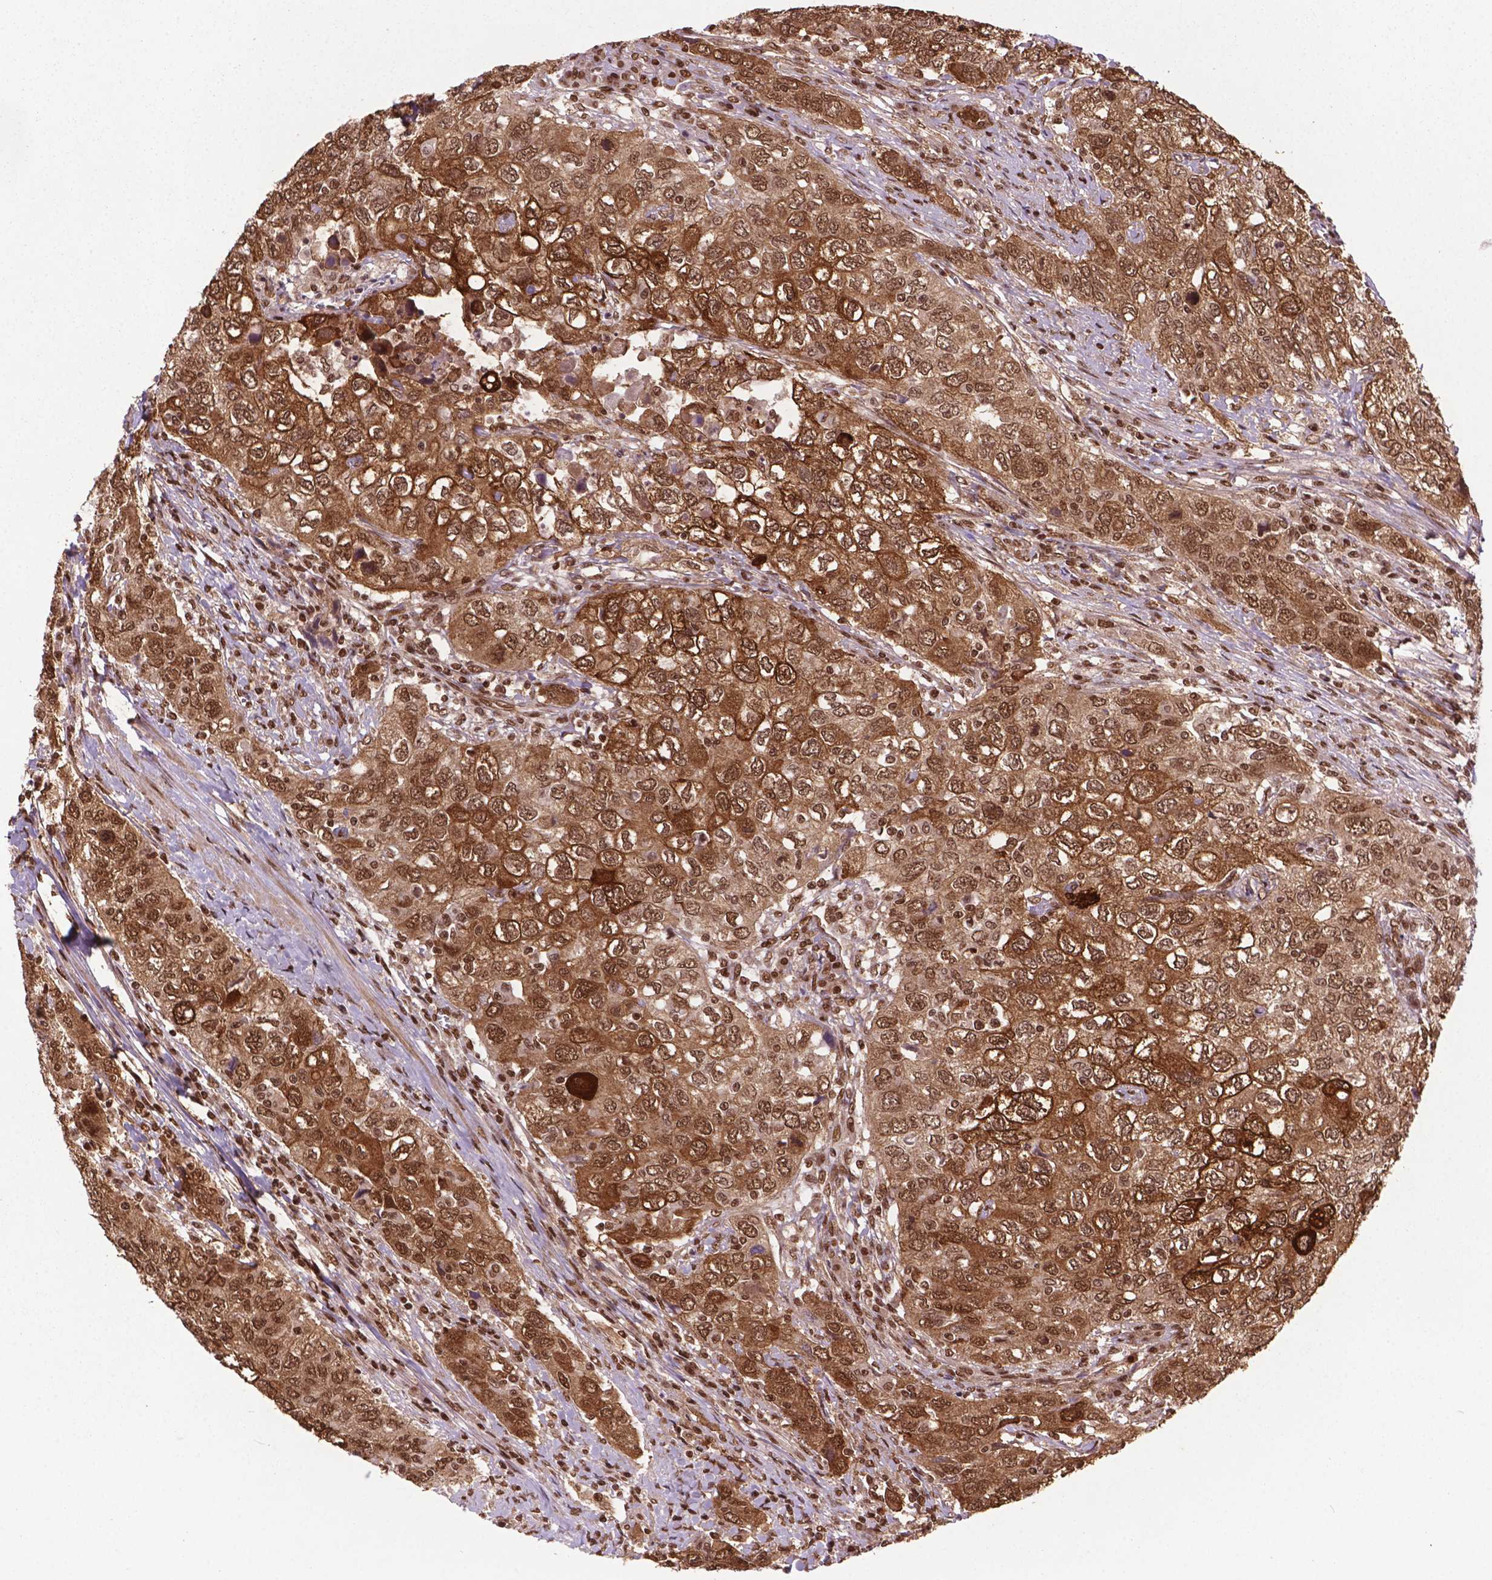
{"staining": {"intensity": "strong", "quantity": ">75%", "location": "cytoplasmic/membranous,nuclear"}, "tissue": "urothelial cancer", "cell_type": "Tumor cells", "image_type": "cancer", "snomed": [{"axis": "morphology", "description": "Urothelial carcinoma, High grade"}, {"axis": "topography", "description": "Urinary bladder"}], "caption": "Human urothelial cancer stained for a protein (brown) shows strong cytoplasmic/membranous and nuclear positive positivity in about >75% of tumor cells.", "gene": "SIRT6", "patient": {"sex": "male", "age": 76}}